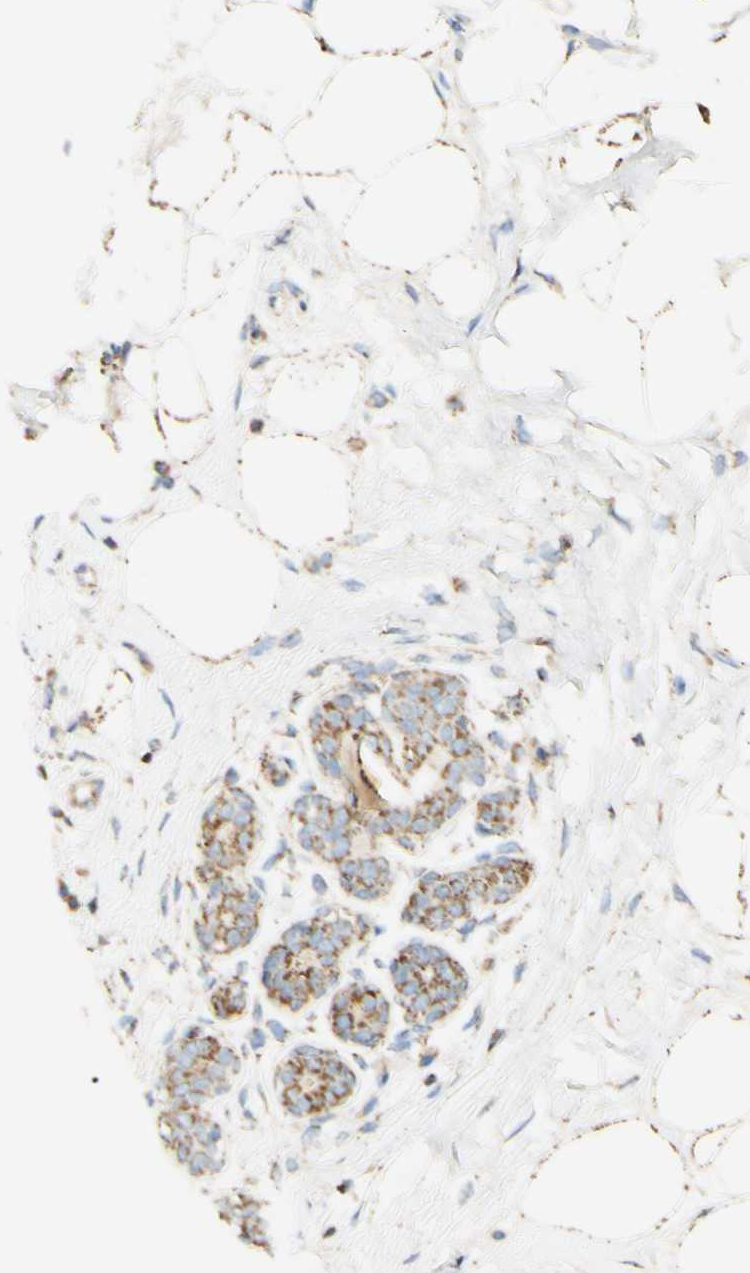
{"staining": {"intensity": "weak", "quantity": ">75%", "location": "cytoplasmic/membranous"}, "tissue": "breast cancer", "cell_type": "Tumor cells", "image_type": "cancer", "snomed": [{"axis": "morphology", "description": "Normal tissue, NOS"}, {"axis": "morphology", "description": "Duct carcinoma"}, {"axis": "topography", "description": "Breast"}], "caption": "IHC (DAB) staining of human infiltrating ductal carcinoma (breast) displays weak cytoplasmic/membranous protein positivity in about >75% of tumor cells.", "gene": "OXCT1", "patient": {"sex": "female", "age": 39}}